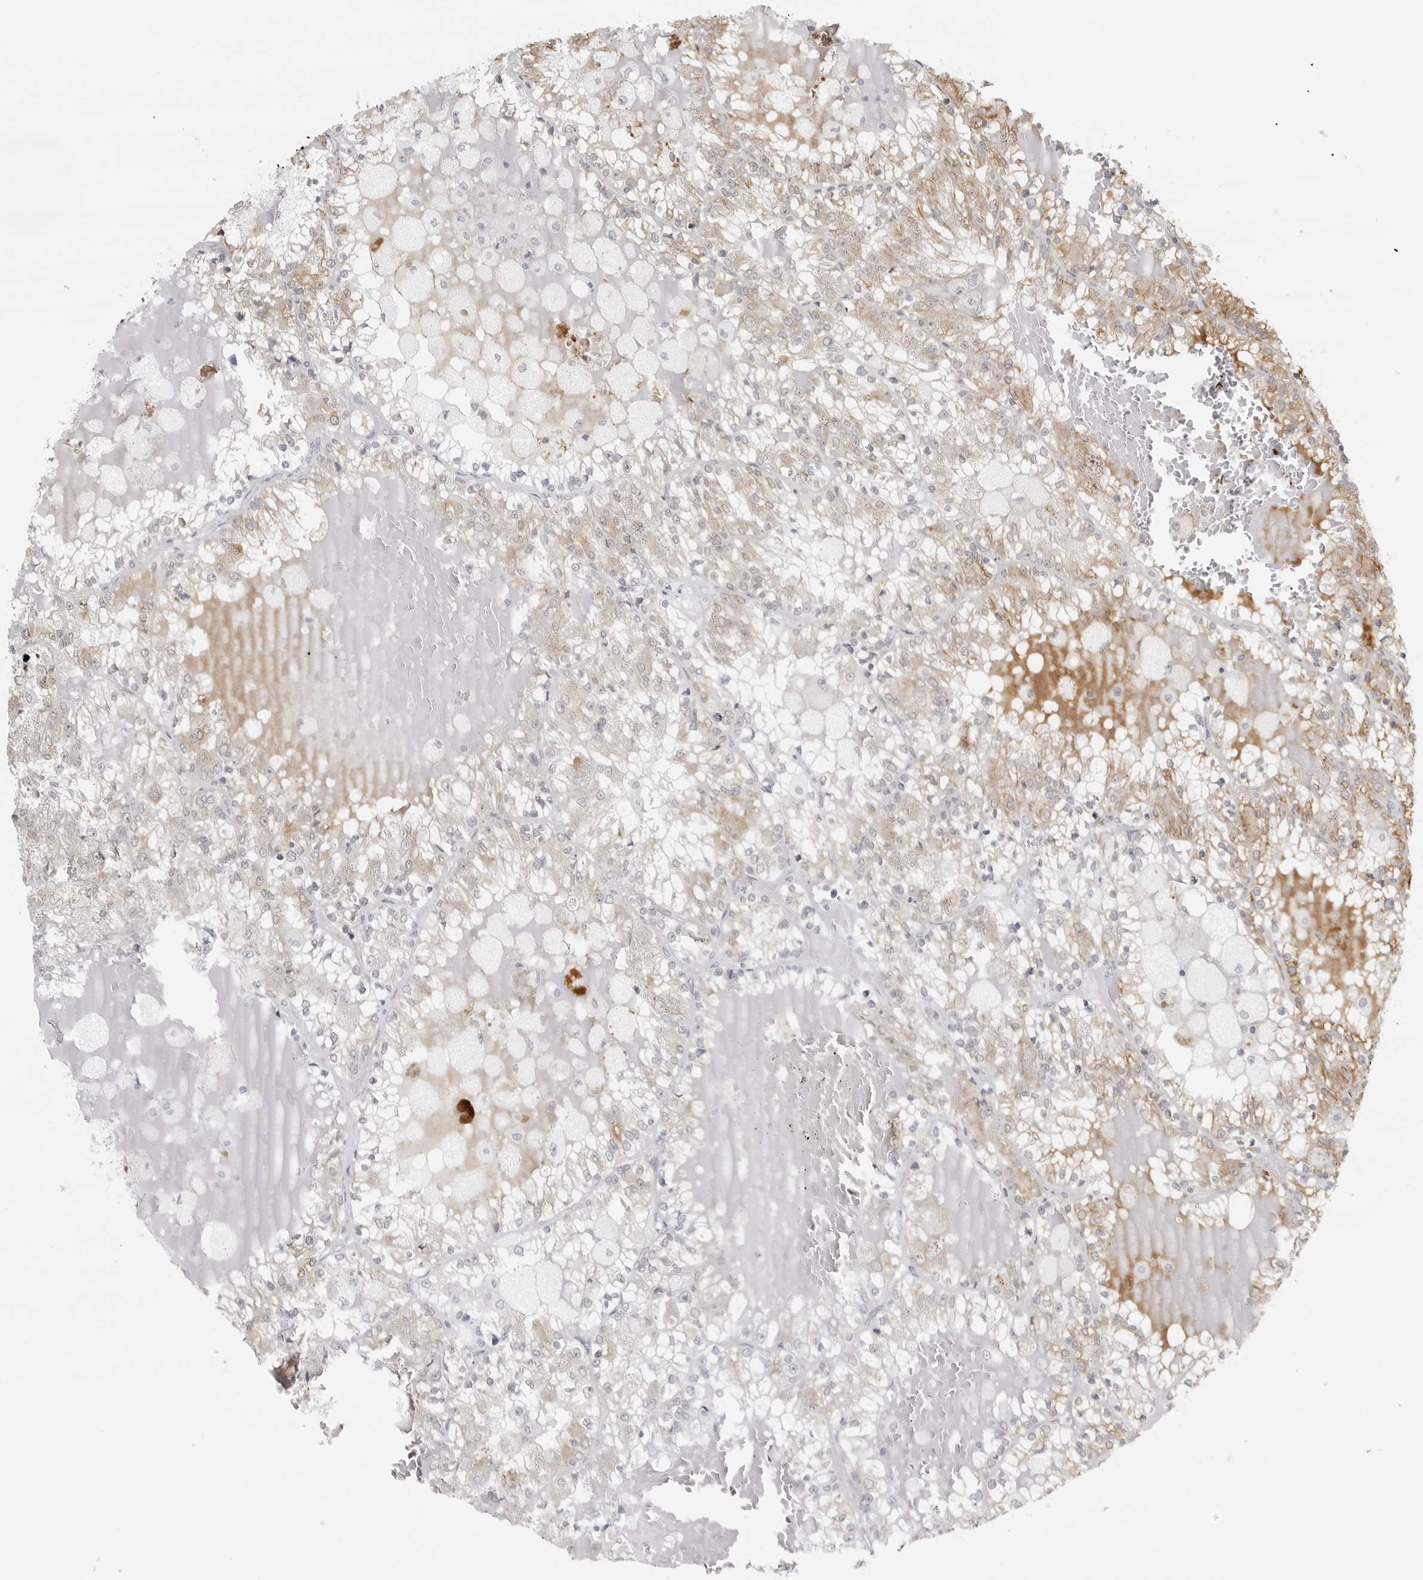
{"staining": {"intensity": "weak", "quantity": "25%-75%", "location": "cytoplasmic/membranous"}, "tissue": "renal cancer", "cell_type": "Tumor cells", "image_type": "cancer", "snomed": [{"axis": "morphology", "description": "Adenocarcinoma, NOS"}, {"axis": "topography", "description": "Kidney"}], "caption": "Immunohistochemistry (IHC) staining of adenocarcinoma (renal), which exhibits low levels of weak cytoplasmic/membranous positivity in approximately 25%-75% of tumor cells indicating weak cytoplasmic/membranous protein staining. The staining was performed using DAB (brown) for protein detection and nuclei were counterstained in hematoxylin (blue).", "gene": "SERPINF2", "patient": {"sex": "female", "age": 56}}